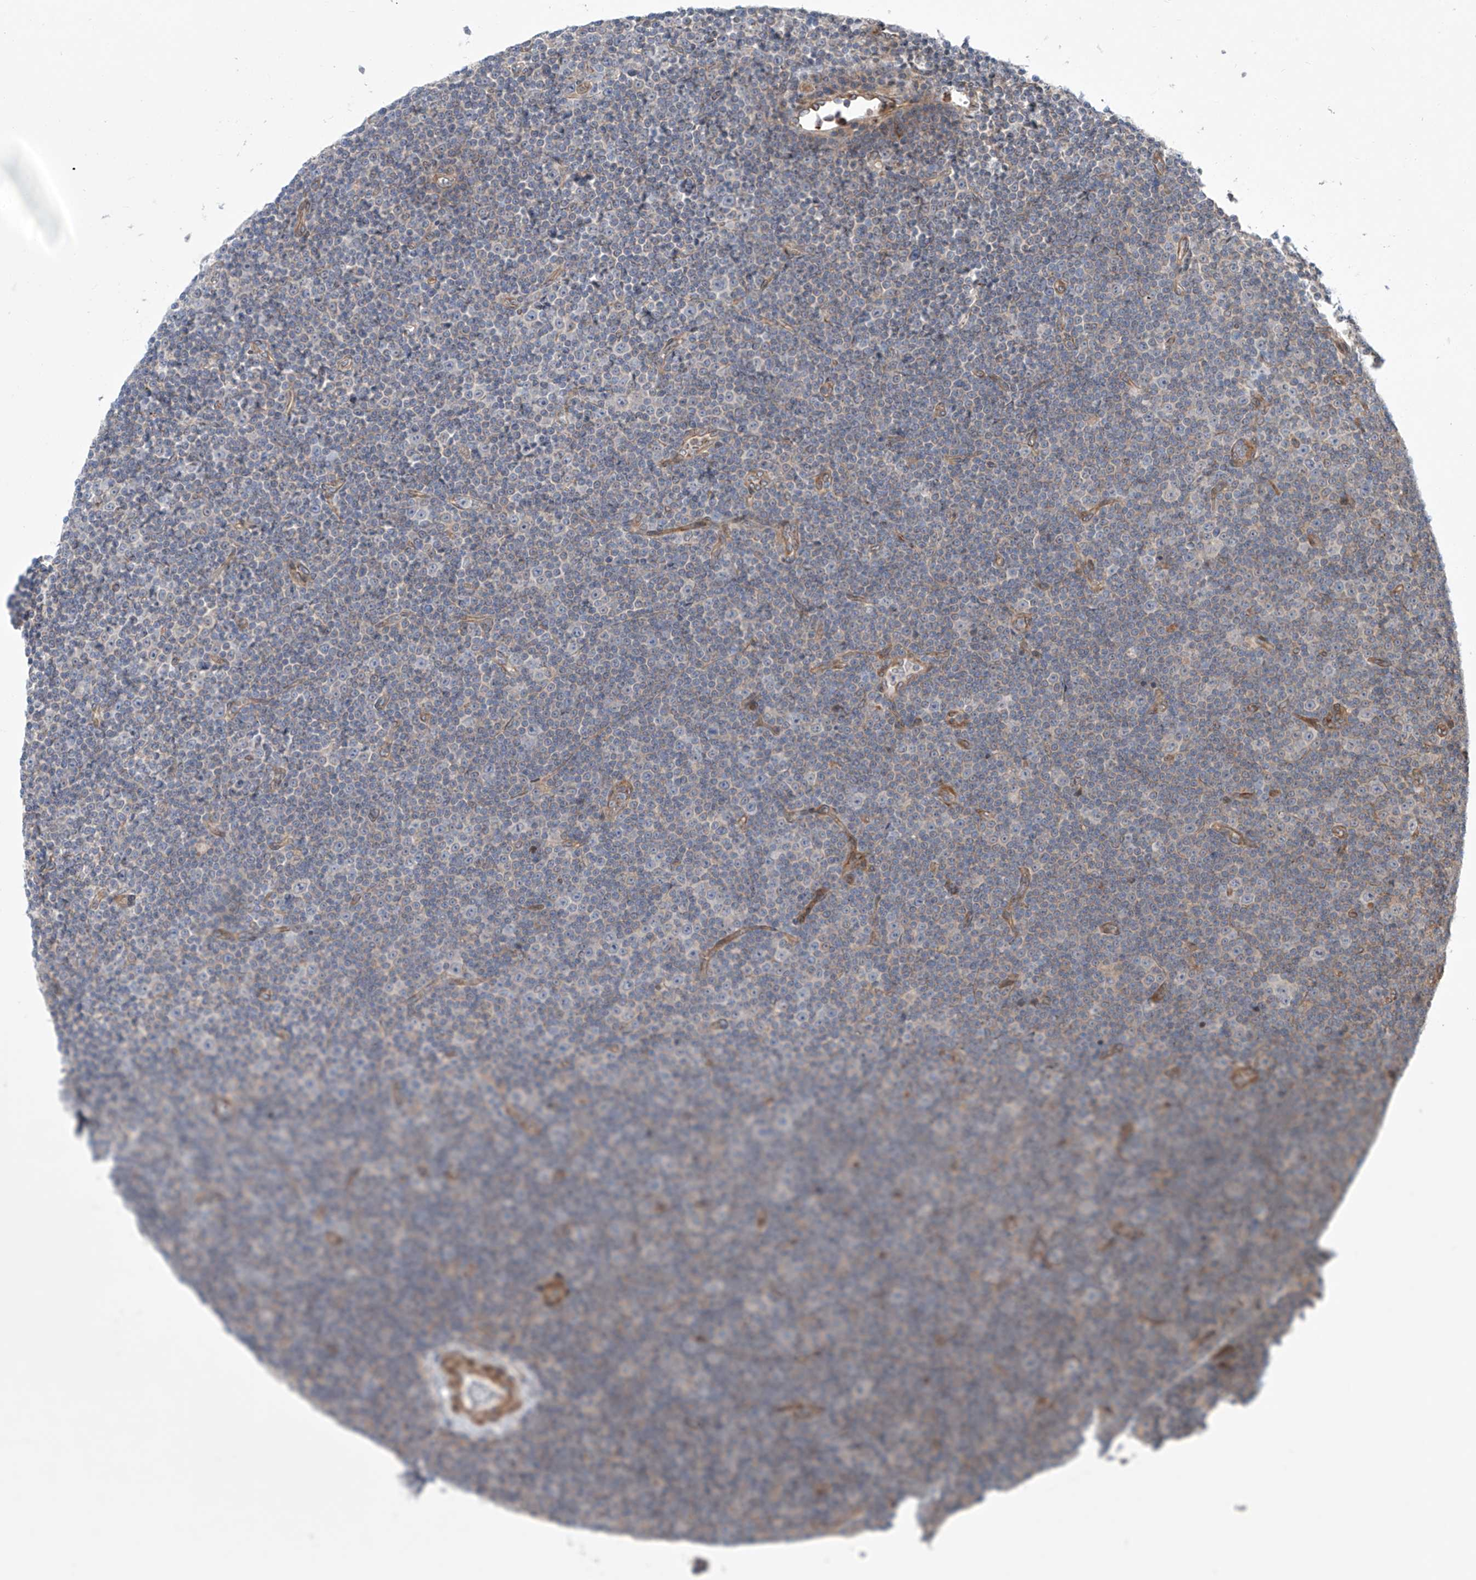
{"staining": {"intensity": "negative", "quantity": "none", "location": "none"}, "tissue": "lymphoma", "cell_type": "Tumor cells", "image_type": "cancer", "snomed": [{"axis": "morphology", "description": "Malignant lymphoma, non-Hodgkin's type, Low grade"}, {"axis": "topography", "description": "Lymph node"}], "caption": "Tumor cells show no significant protein expression in malignant lymphoma, non-Hodgkin's type (low-grade).", "gene": "KLC4", "patient": {"sex": "female", "age": 67}}